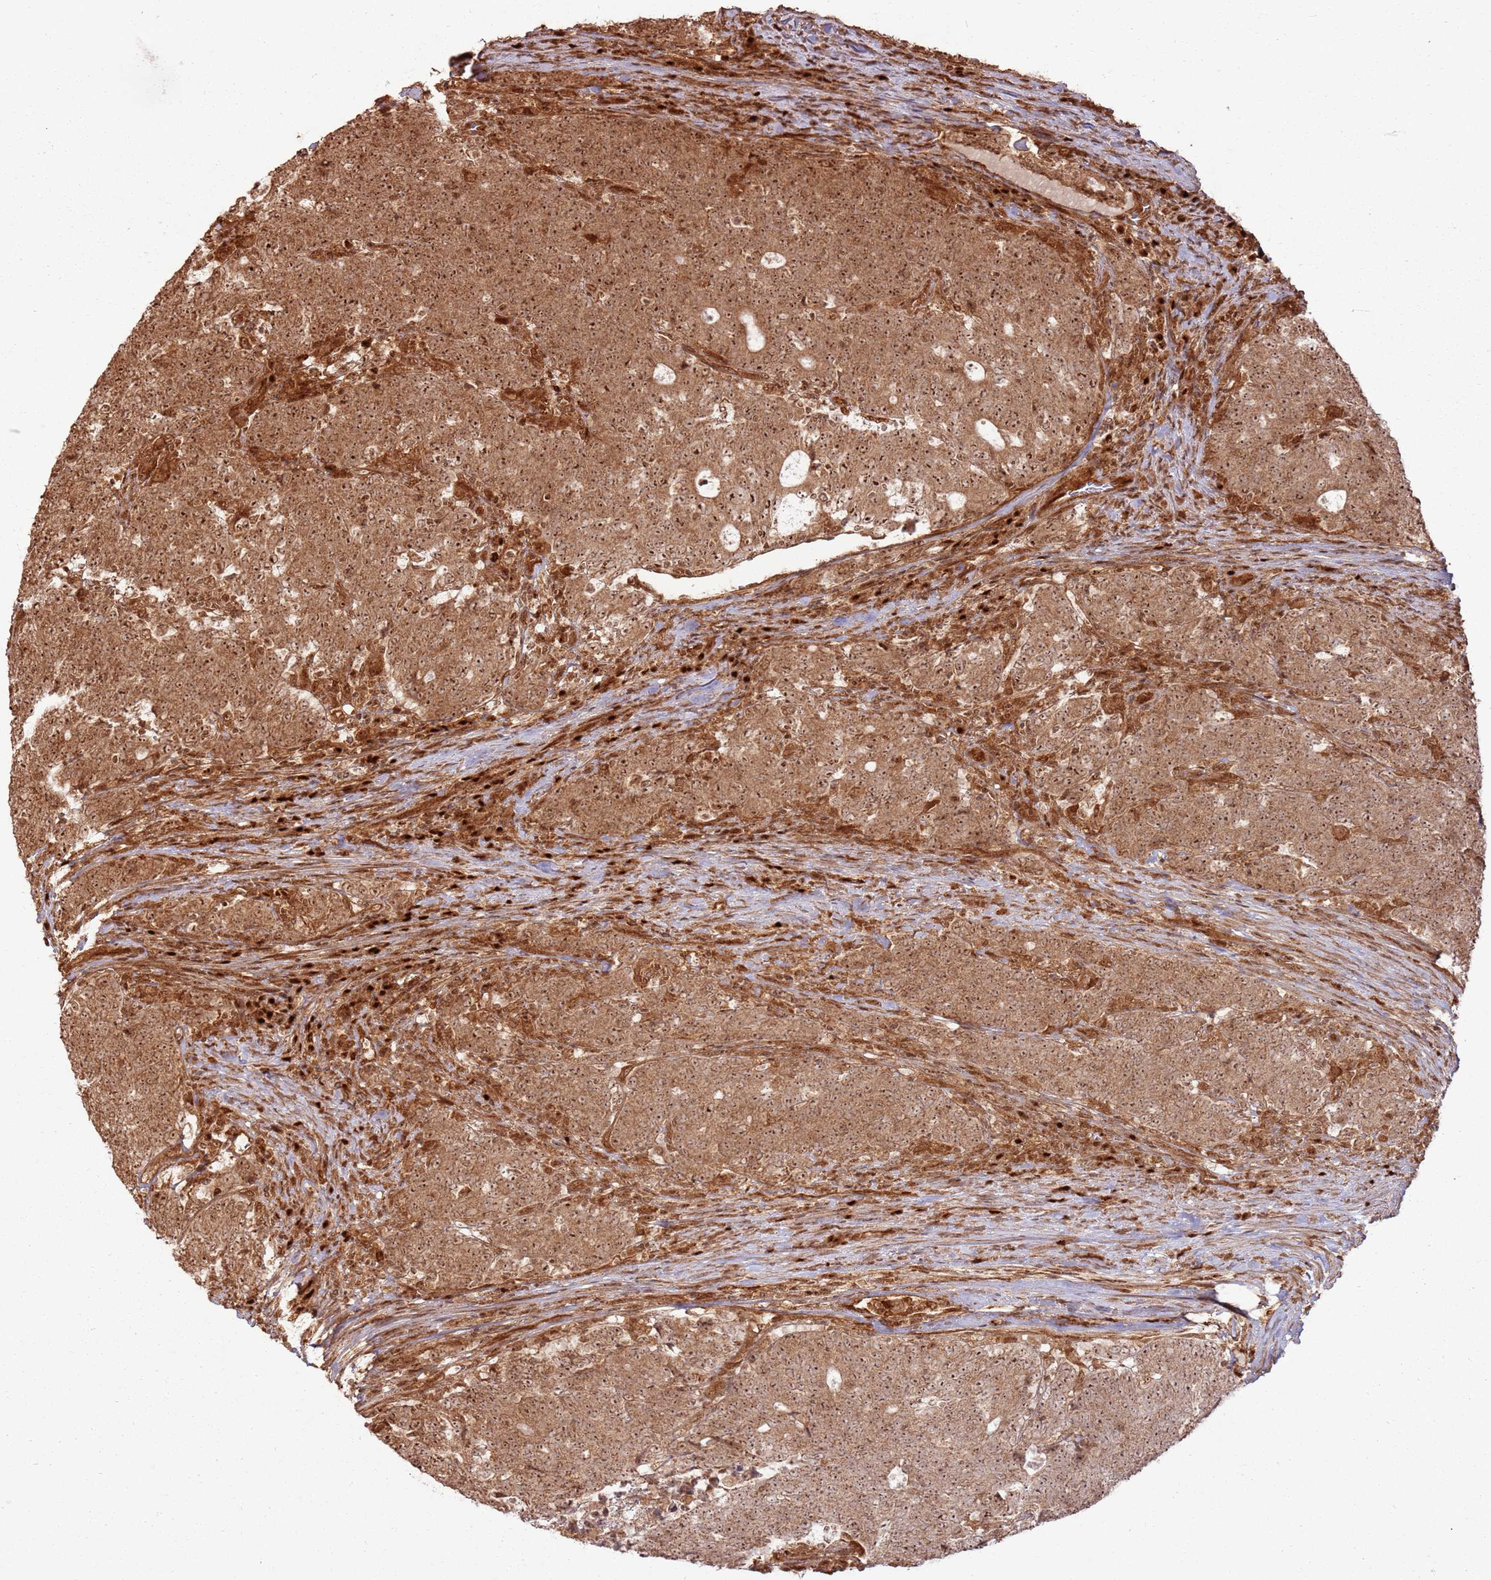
{"staining": {"intensity": "moderate", "quantity": ">75%", "location": "cytoplasmic/membranous,nuclear"}, "tissue": "colorectal cancer", "cell_type": "Tumor cells", "image_type": "cancer", "snomed": [{"axis": "morphology", "description": "Adenocarcinoma, NOS"}, {"axis": "topography", "description": "Colon"}], "caption": "Moderate cytoplasmic/membranous and nuclear expression is identified in approximately >75% of tumor cells in colorectal cancer.", "gene": "TBC1D13", "patient": {"sex": "female", "age": 75}}